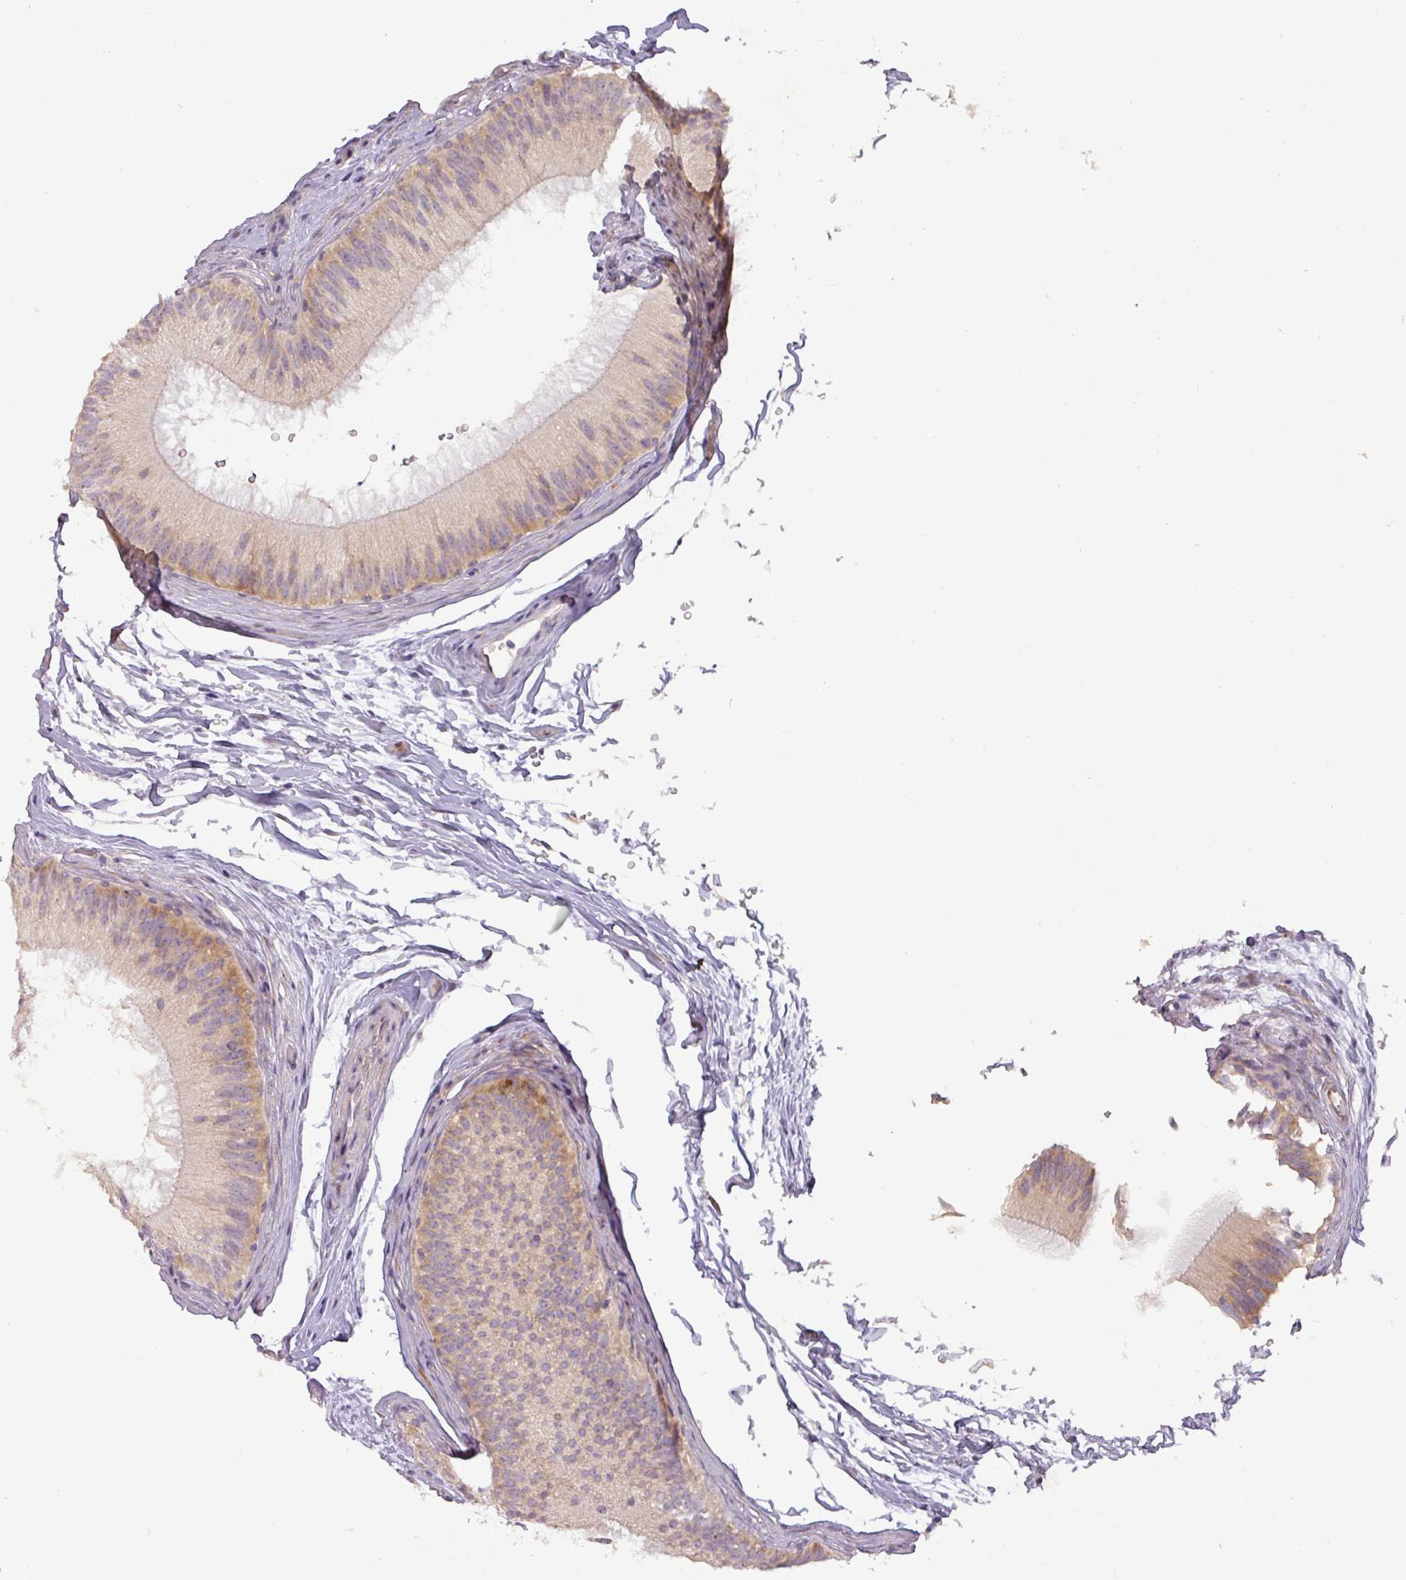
{"staining": {"intensity": "weak", "quantity": "25%-75%", "location": "cytoplasmic/membranous"}, "tissue": "epididymis", "cell_type": "Glandular cells", "image_type": "normal", "snomed": [{"axis": "morphology", "description": "Normal tissue, NOS"}, {"axis": "topography", "description": "Epididymis"}], "caption": "Immunohistochemical staining of benign epididymis displays weak cytoplasmic/membranous protein expression in approximately 25%-75% of glandular cells. (Stains: DAB in brown, nuclei in blue, Microscopy: brightfield microscopy at high magnification).", "gene": "DRD5", "patient": {"sex": "male", "age": 45}}